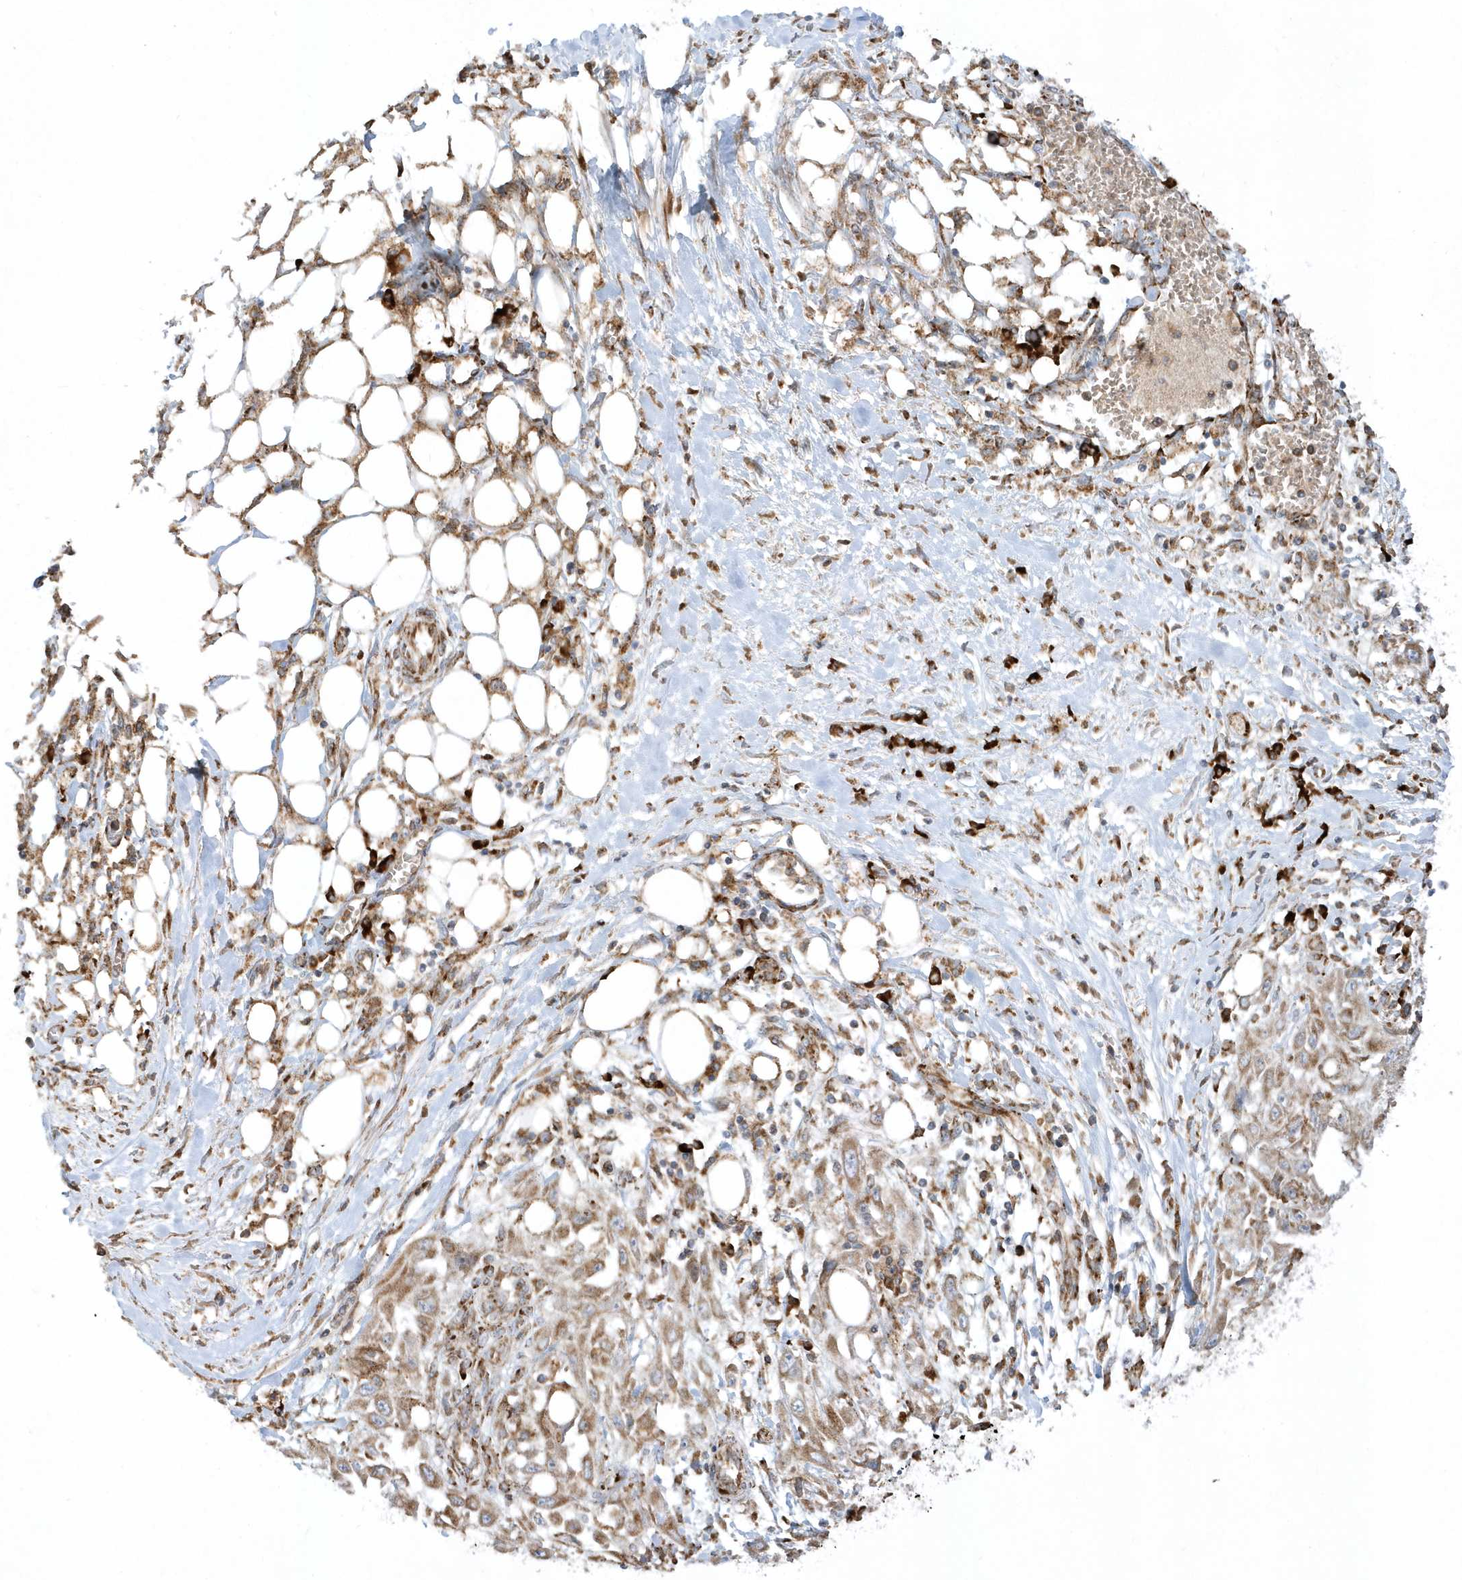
{"staining": {"intensity": "moderate", "quantity": "25%-75%", "location": "cytoplasmic/membranous"}, "tissue": "skin cancer", "cell_type": "Tumor cells", "image_type": "cancer", "snomed": [{"axis": "morphology", "description": "Squamous cell carcinoma, NOS"}, {"axis": "morphology", "description": "Squamous cell carcinoma, metastatic, NOS"}, {"axis": "topography", "description": "Skin"}, {"axis": "topography", "description": "Lymph node"}], "caption": "Protein expression by immunohistochemistry reveals moderate cytoplasmic/membranous staining in approximately 25%-75% of tumor cells in skin cancer (squamous cell carcinoma).", "gene": "SH3BP2", "patient": {"sex": "male", "age": 75}}